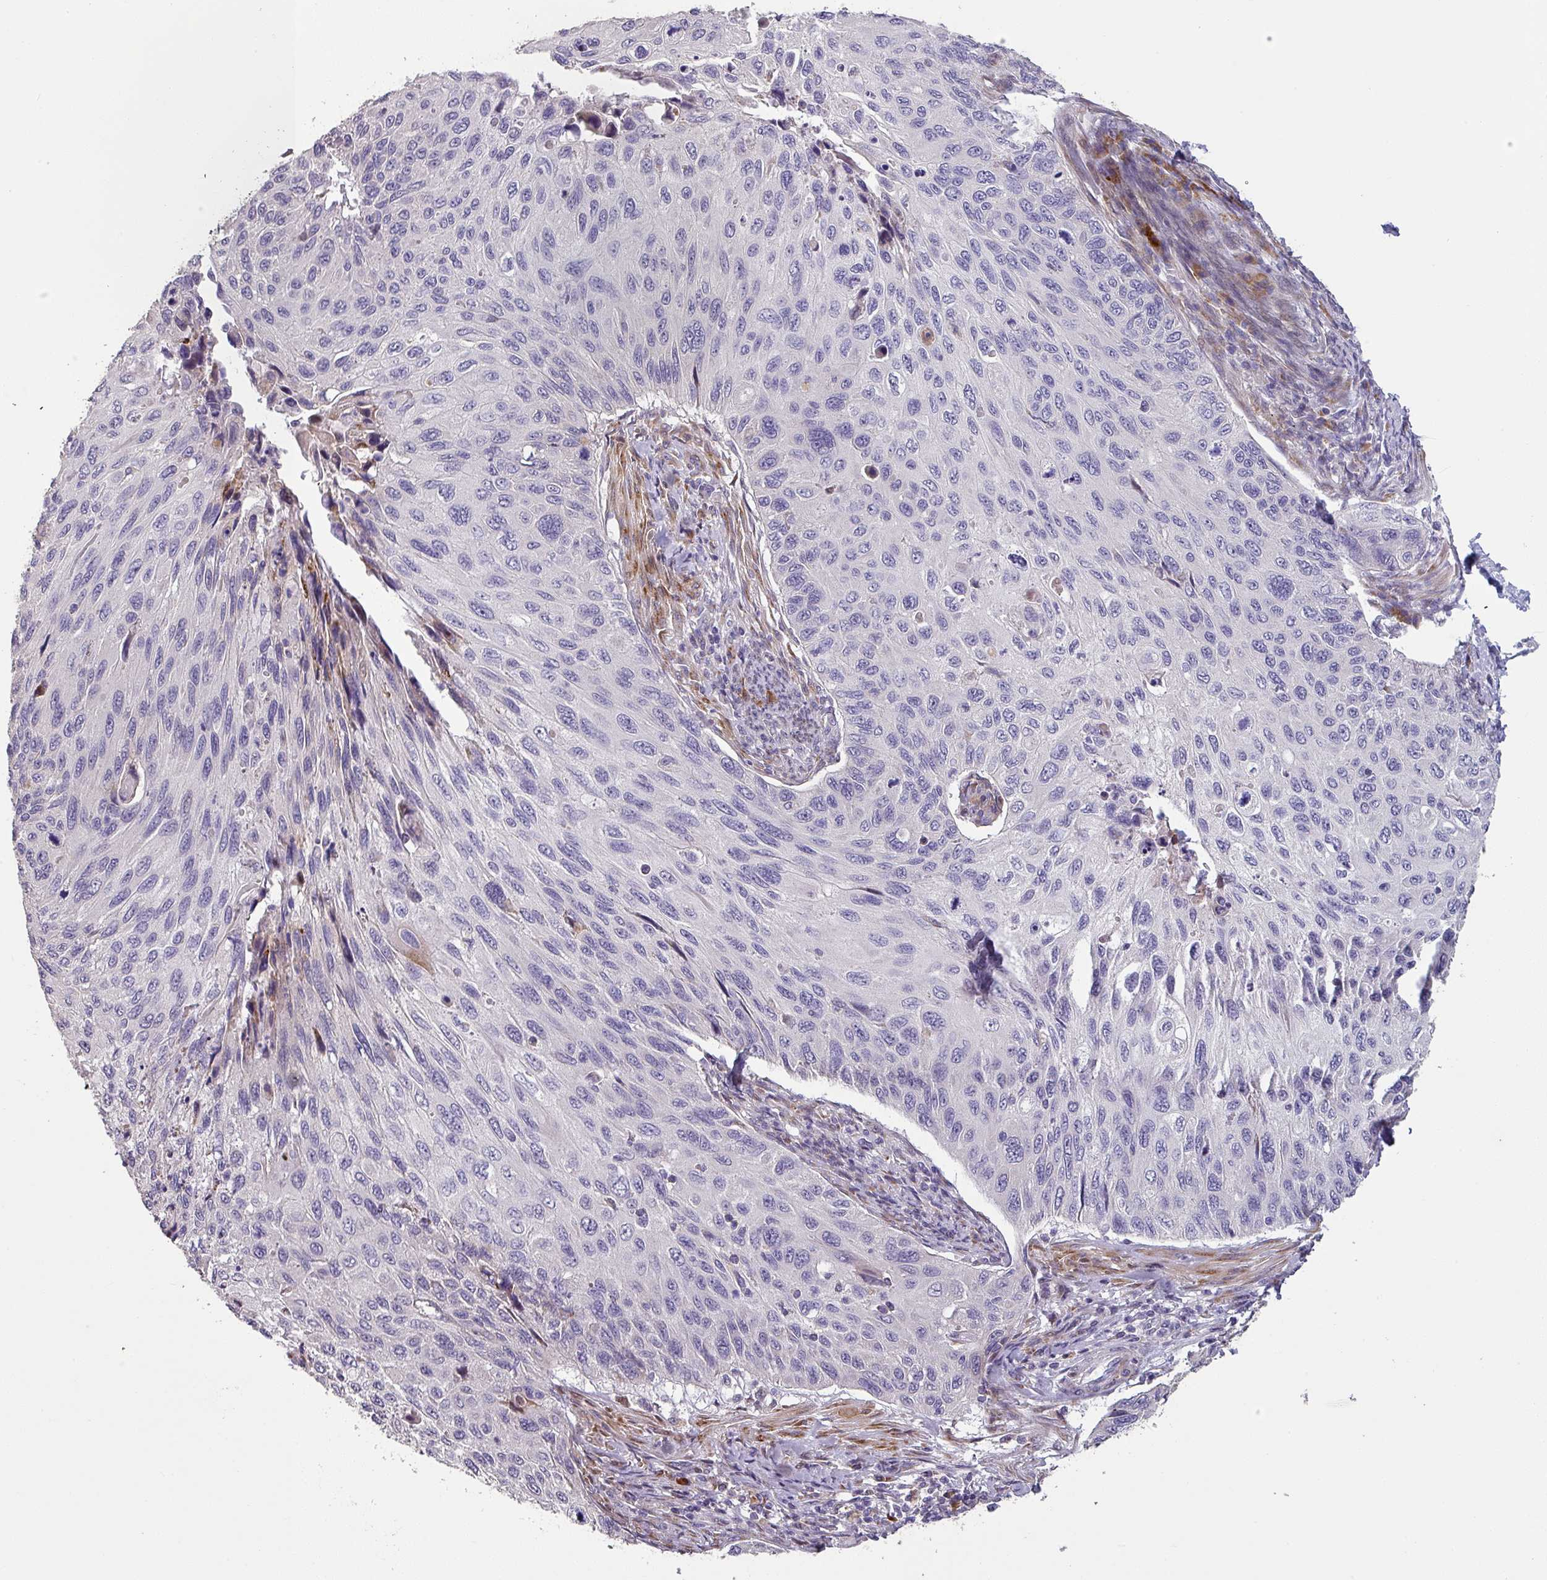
{"staining": {"intensity": "negative", "quantity": "none", "location": "none"}, "tissue": "cervical cancer", "cell_type": "Tumor cells", "image_type": "cancer", "snomed": [{"axis": "morphology", "description": "Squamous cell carcinoma, NOS"}, {"axis": "topography", "description": "Cervix"}], "caption": "A histopathology image of human cervical cancer is negative for staining in tumor cells.", "gene": "KLHL3", "patient": {"sex": "female", "age": 70}}